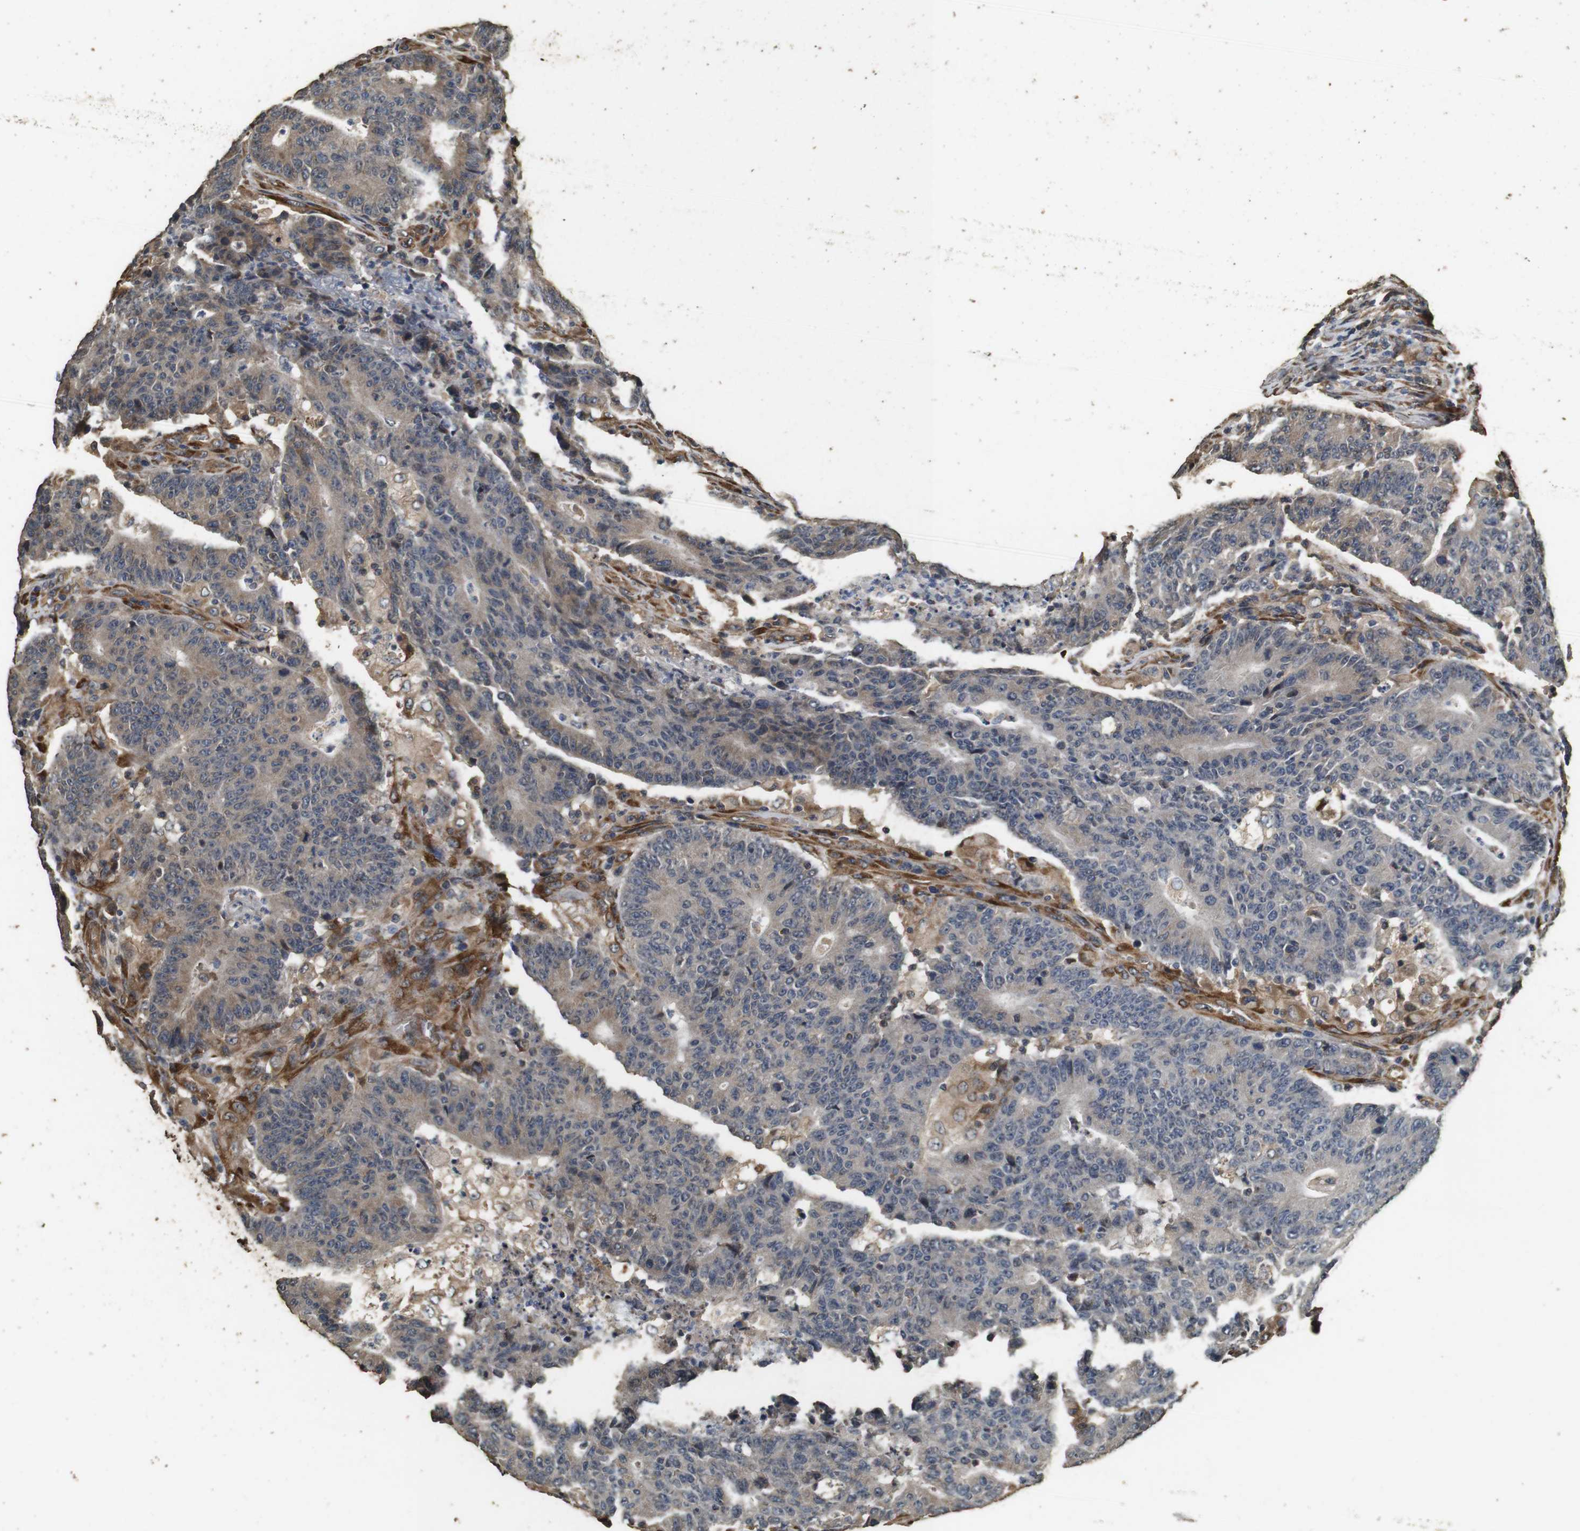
{"staining": {"intensity": "weak", "quantity": "25%-75%", "location": "cytoplasmic/membranous"}, "tissue": "colorectal cancer", "cell_type": "Tumor cells", "image_type": "cancer", "snomed": [{"axis": "morphology", "description": "Normal tissue, NOS"}, {"axis": "morphology", "description": "Adenocarcinoma, NOS"}, {"axis": "topography", "description": "Colon"}], "caption": "A low amount of weak cytoplasmic/membranous staining is identified in about 25%-75% of tumor cells in colorectal cancer tissue.", "gene": "CNPY4", "patient": {"sex": "female", "age": 75}}